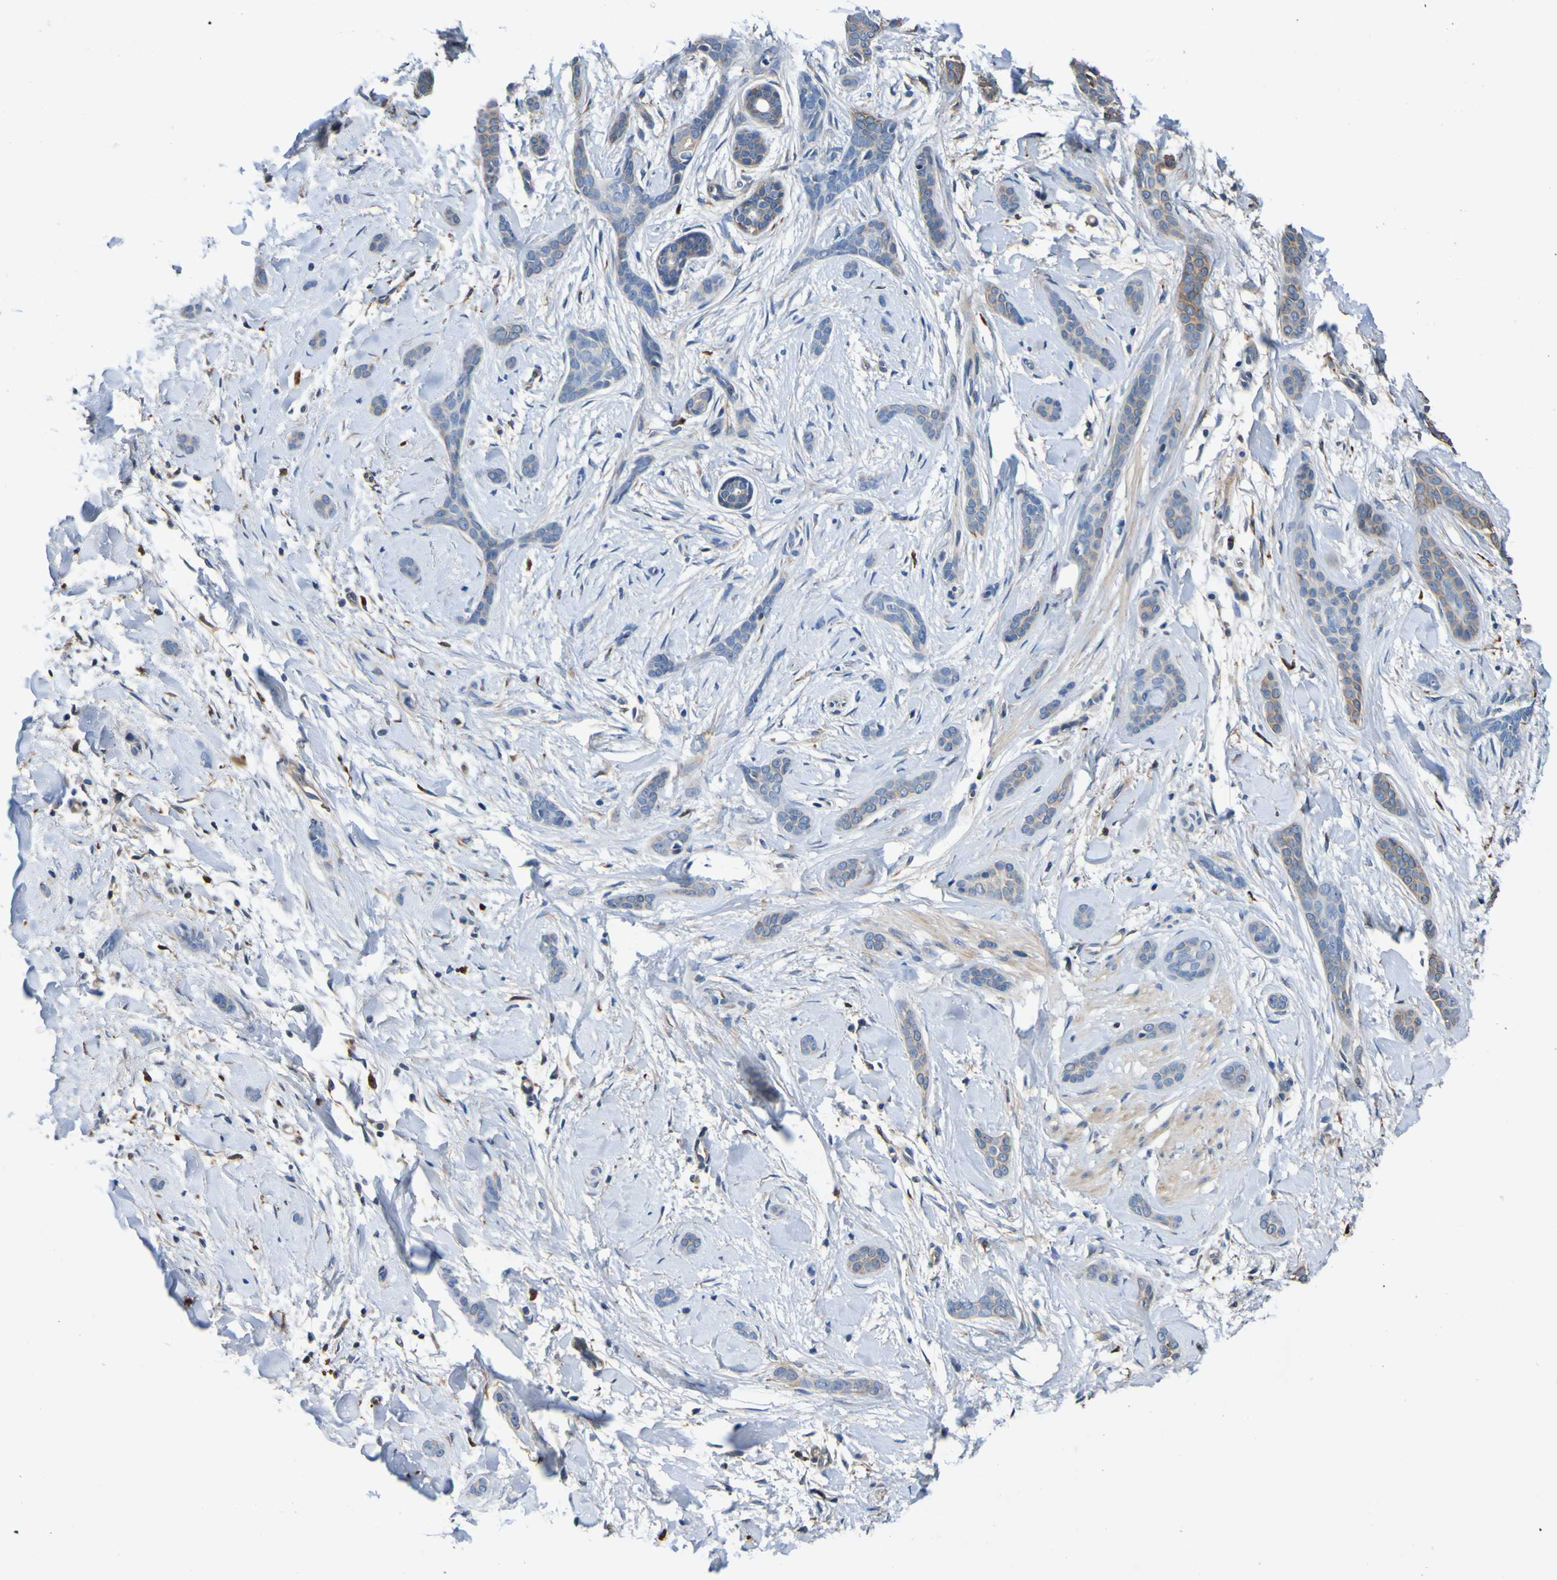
{"staining": {"intensity": "weak", "quantity": "<25%", "location": "cytoplasmic/membranous"}, "tissue": "skin cancer", "cell_type": "Tumor cells", "image_type": "cancer", "snomed": [{"axis": "morphology", "description": "Basal cell carcinoma"}, {"axis": "morphology", "description": "Adnexal tumor, benign"}, {"axis": "topography", "description": "Skin"}], "caption": "Tumor cells are negative for protein expression in human skin cancer (basal cell carcinoma).", "gene": "METAP2", "patient": {"sex": "female", "age": 42}}